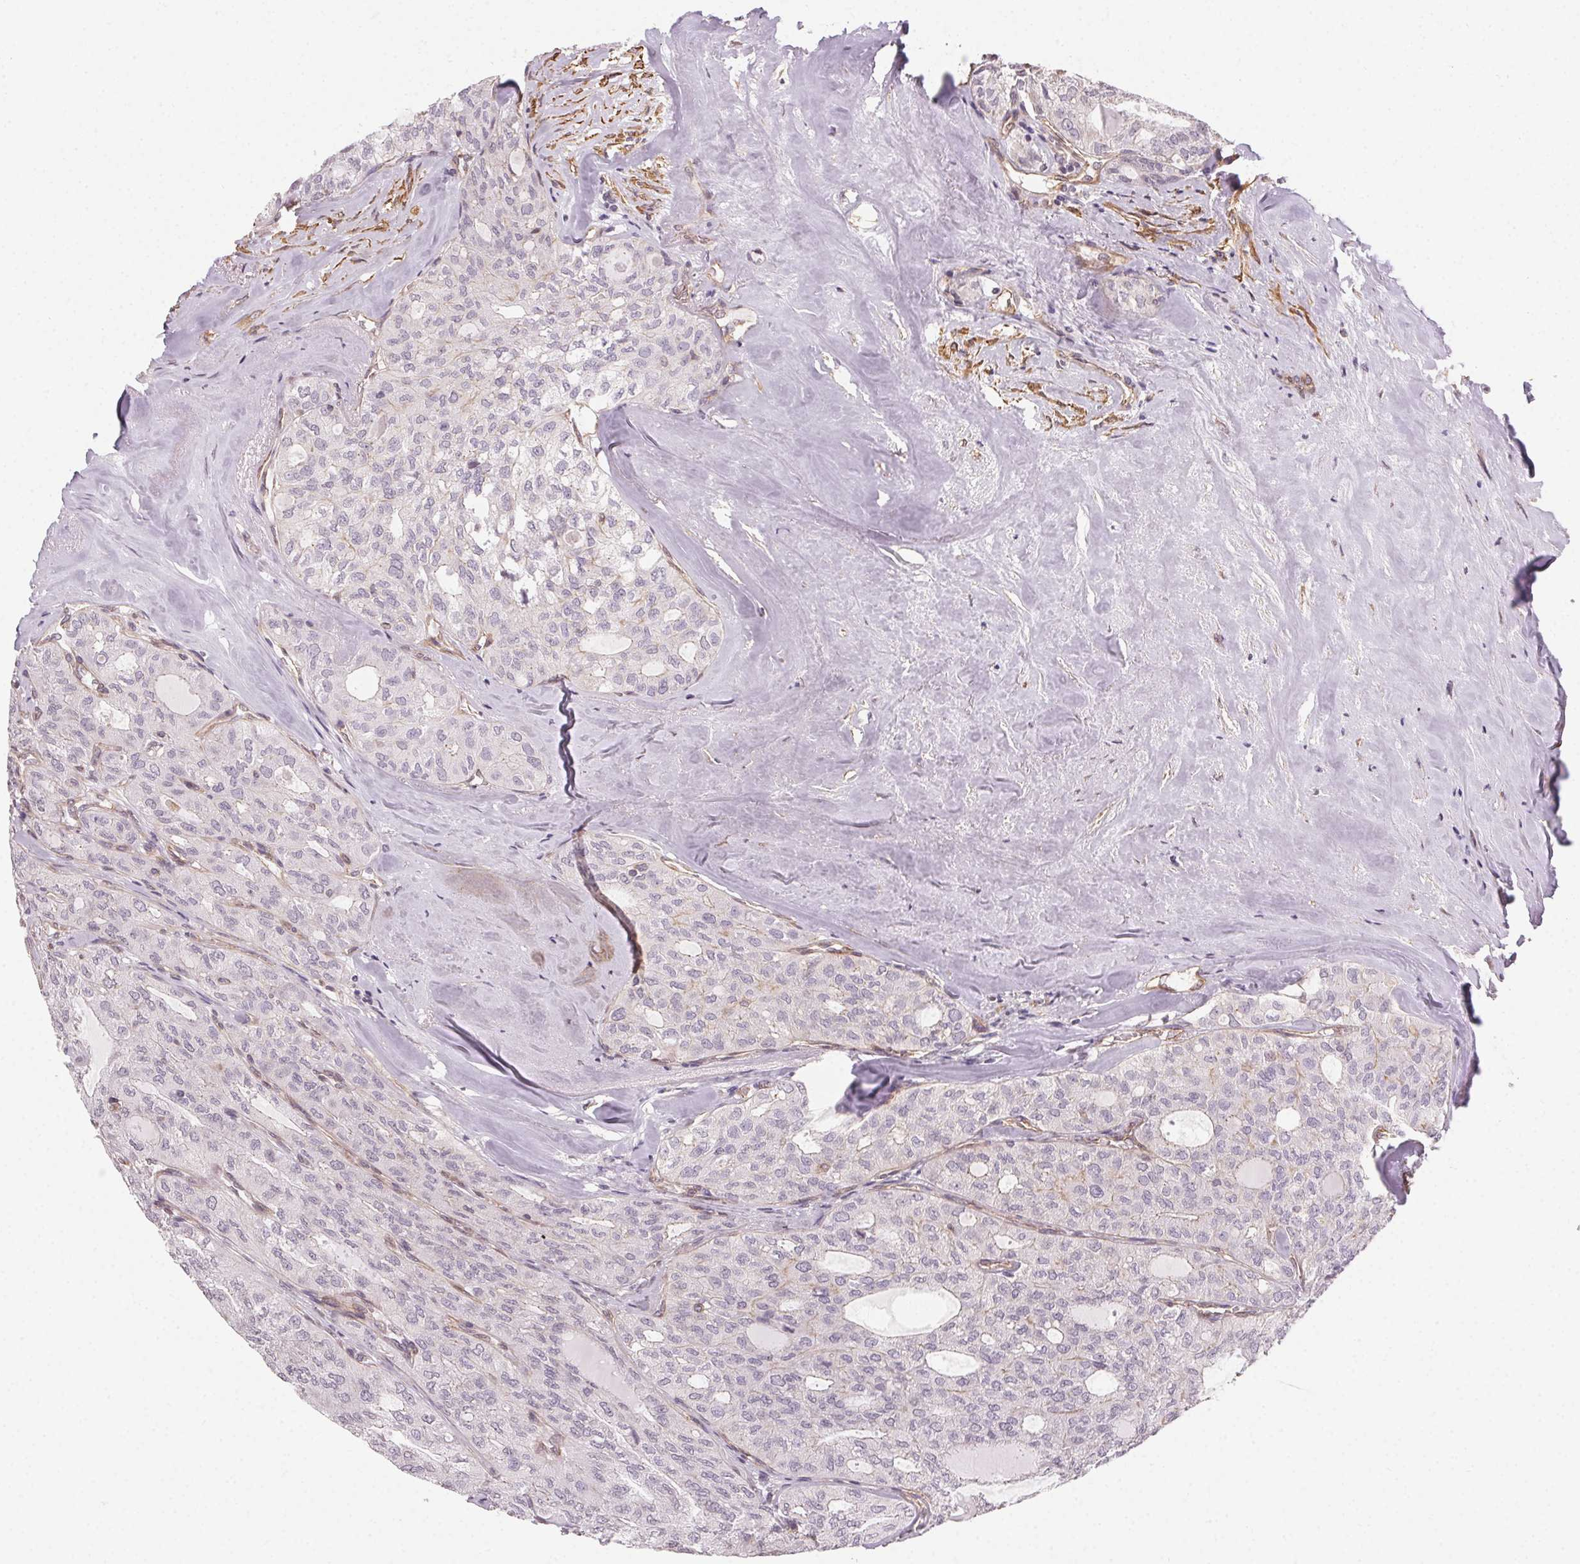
{"staining": {"intensity": "negative", "quantity": "none", "location": "none"}, "tissue": "thyroid cancer", "cell_type": "Tumor cells", "image_type": "cancer", "snomed": [{"axis": "morphology", "description": "Follicular adenoma carcinoma, NOS"}, {"axis": "topography", "description": "Thyroid gland"}], "caption": "Immunohistochemistry (IHC) of human follicular adenoma carcinoma (thyroid) reveals no positivity in tumor cells. Nuclei are stained in blue.", "gene": "PLA2G4F", "patient": {"sex": "male", "age": 75}}